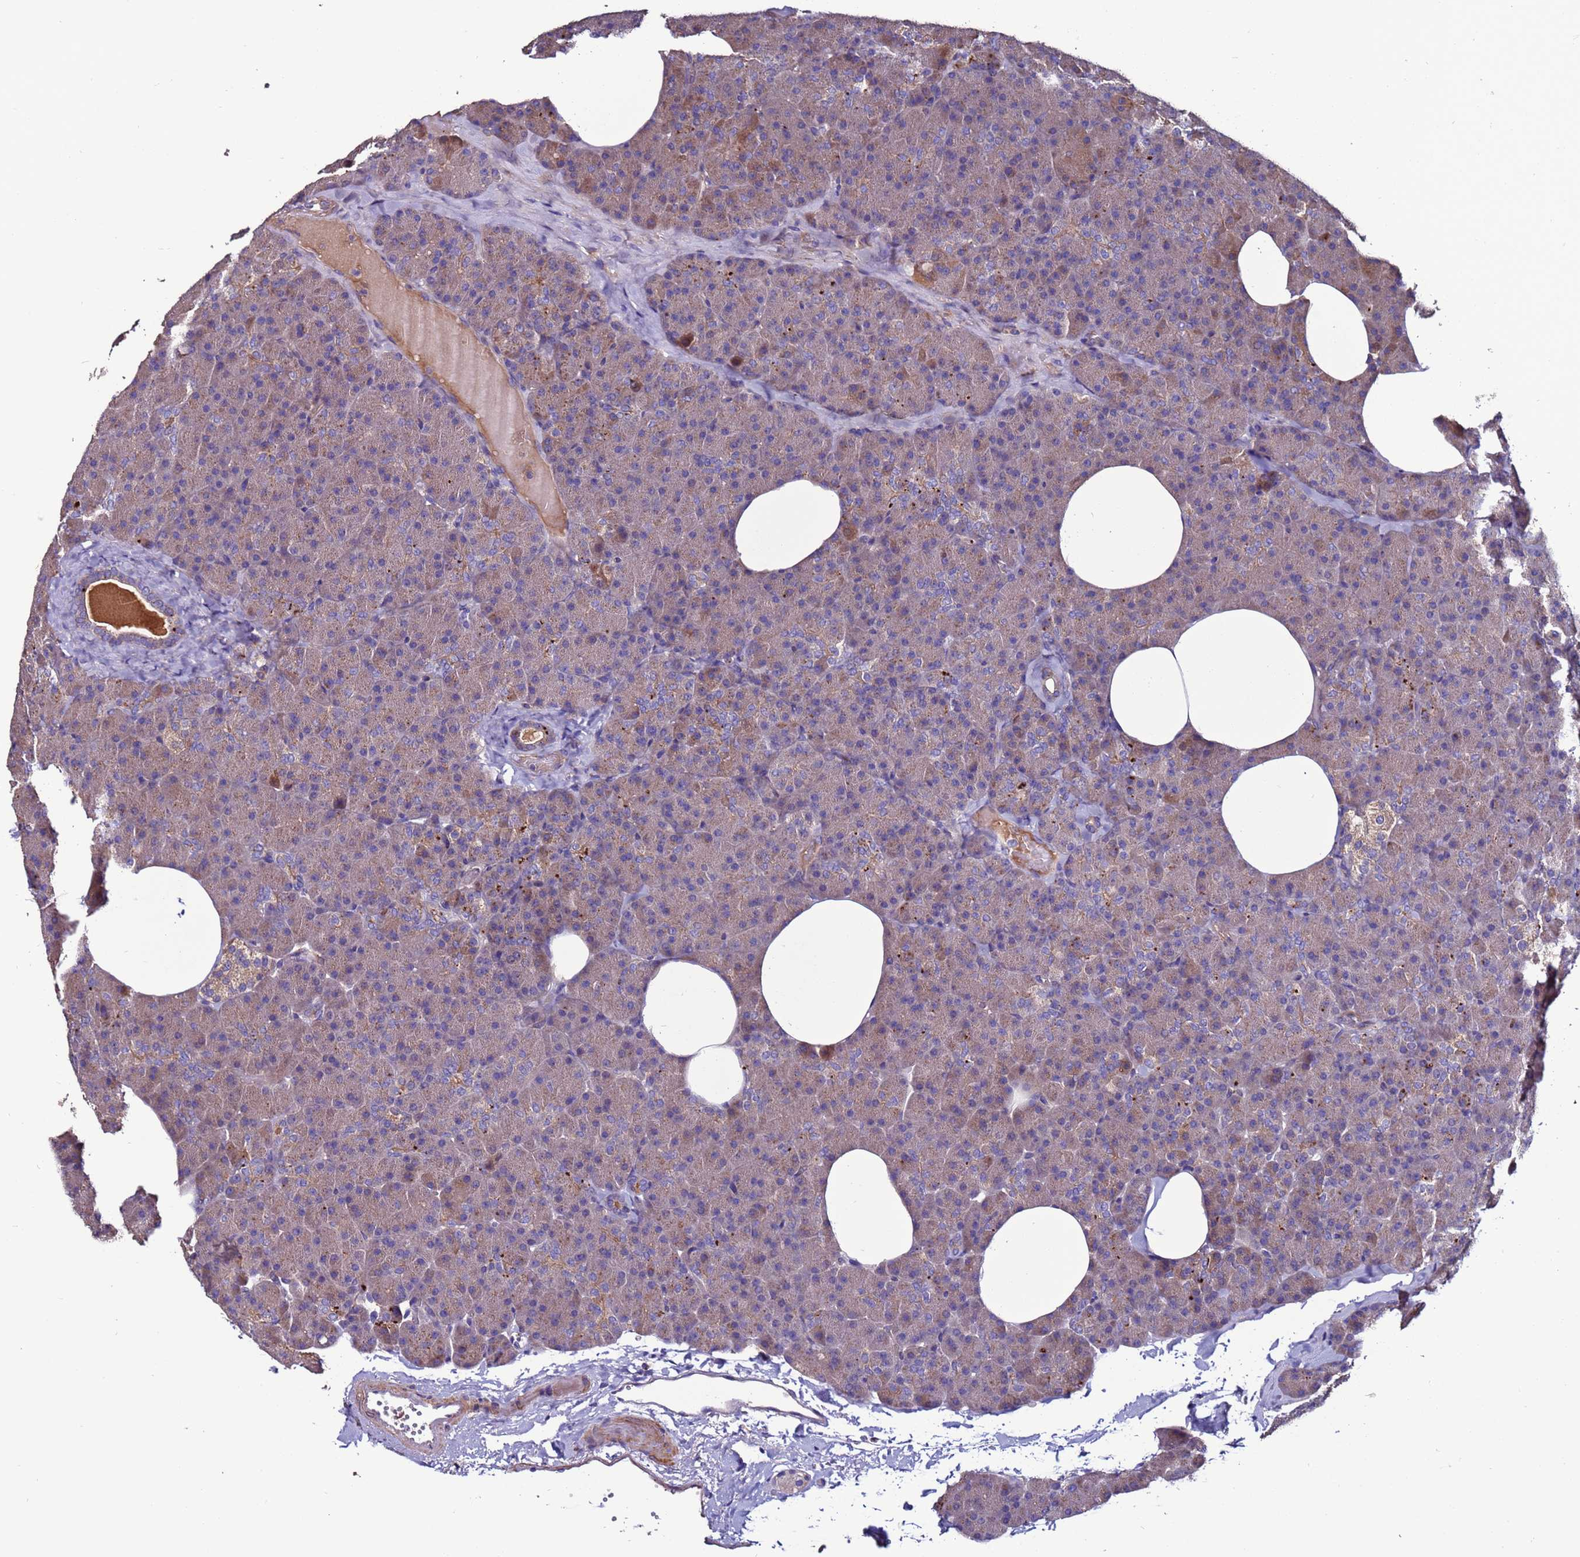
{"staining": {"intensity": "weak", "quantity": "25%-75%", "location": "cytoplasmic/membranous"}, "tissue": "pancreas", "cell_type": "Exocrine glandular cells", "image_type": "normal", "snomed": [{"axis": "morphology", "description": "Normal tissue, NOS"}, {"axis": "morphology", "description": "Carcinoid, malignant, NOS"}, {"axis": "topography", "description": "Pancreas"}], "caption": "The photomicrograph shows staining of normal pancreas, revealing weak cytoplasmic/membranous protein expression (brown color) within exocrine glandular cells. (Brightfield microscopy of DAB IHC at high magnification).", "gene": "CEP55", "patient": {"sex": "female", "age": 35}}